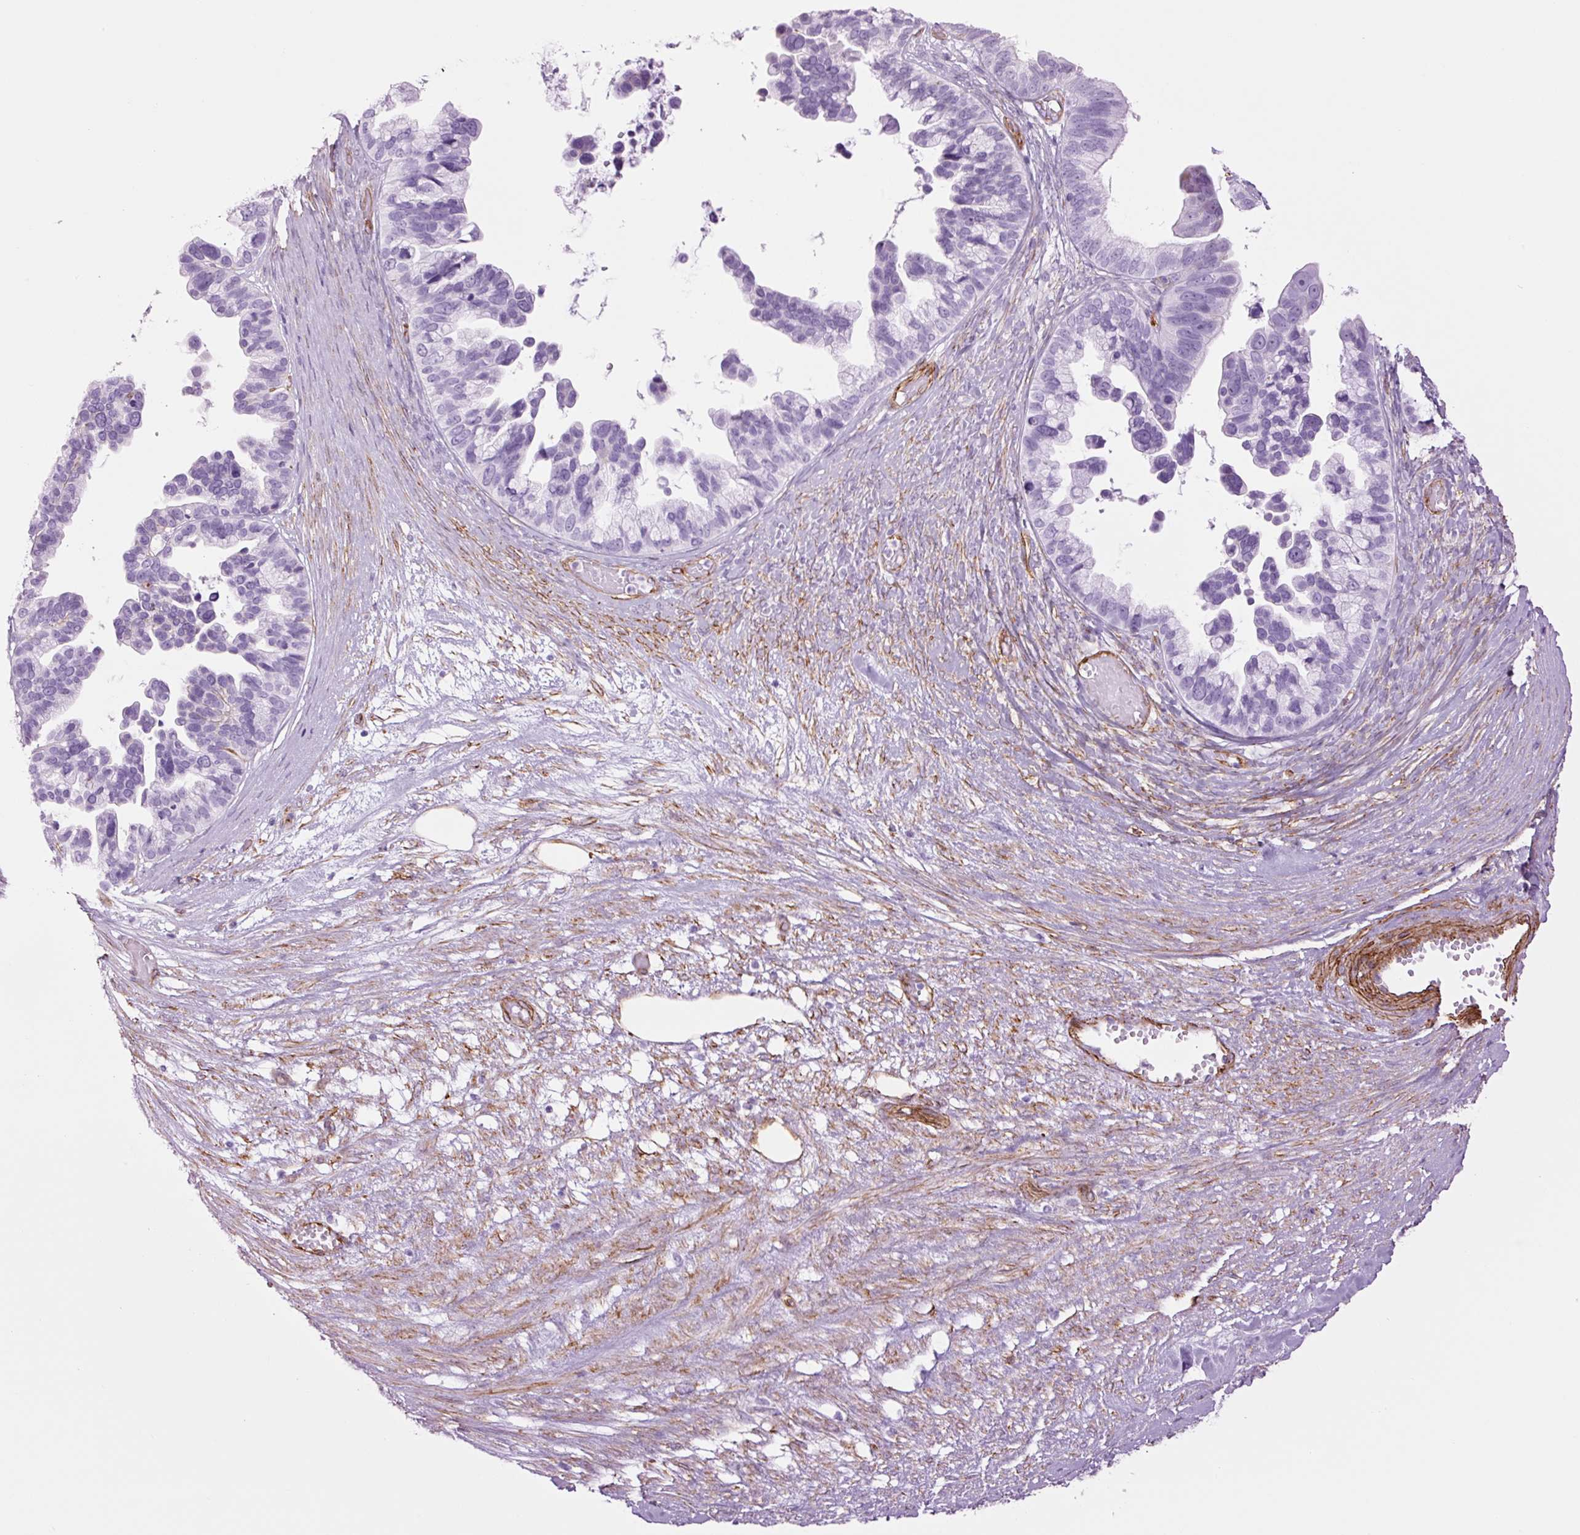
{"staining": {"intensity": "negative", "quantity": "none", "location": "none"}, "tissue": "ovarian cancer", "cell_type": "Tumor cells", "image_type": "cancer", "snomed": [{"axis": "morphology", "description": "Cystadenocarcinoma, serous, NOS"}, {"axis": "topography", "description": "Ovary"}], "caption": "DAB immunohistochemical staining of human ovarian cancer (serous cystadenocarcinoma) displays no significant positivity in tumor cells.", "gene": "CAV1", "patient": {"sex": "female", "age": 56}}